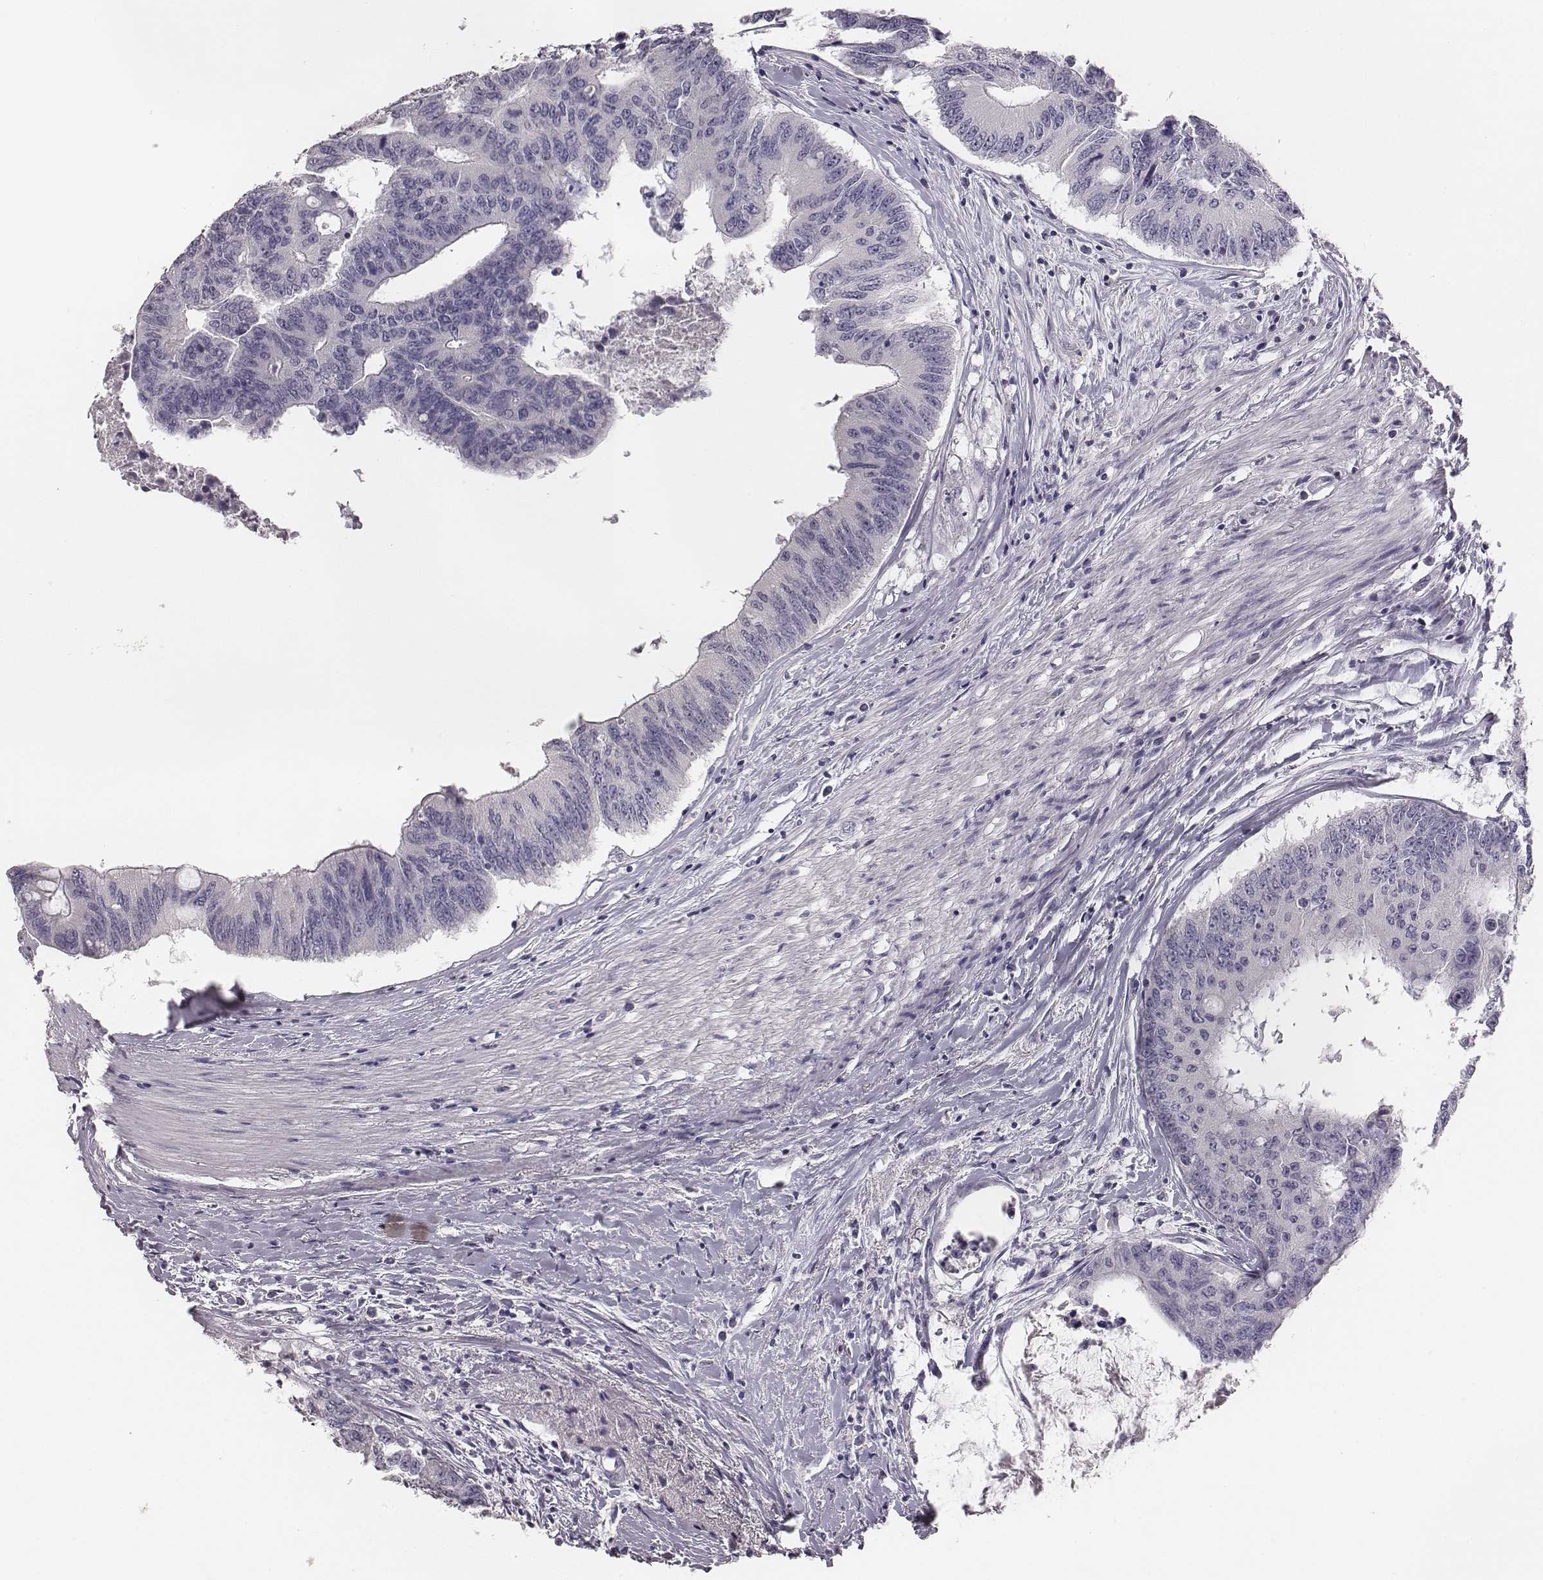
{"staining": {"intensity": "negative", "quantity": "none", "location": "none"}, "tissue": "colorectal cancer", "cell_type": "Tumor cells", "image_type": "cancer", "snomed": [{"axis": "morphology", "description": "Adenocarcinoma, NOS"}, {"axis": "topography", "description": "Rectum"}], "caption": "DAB (3,3'-diaminobenzidine) immunohistochemical staining of human colorectal adenocarcinoma shows no significant expression in tumor cells.", "gene": "MYH6", "patient": {"sex": "male", "age": 59}}